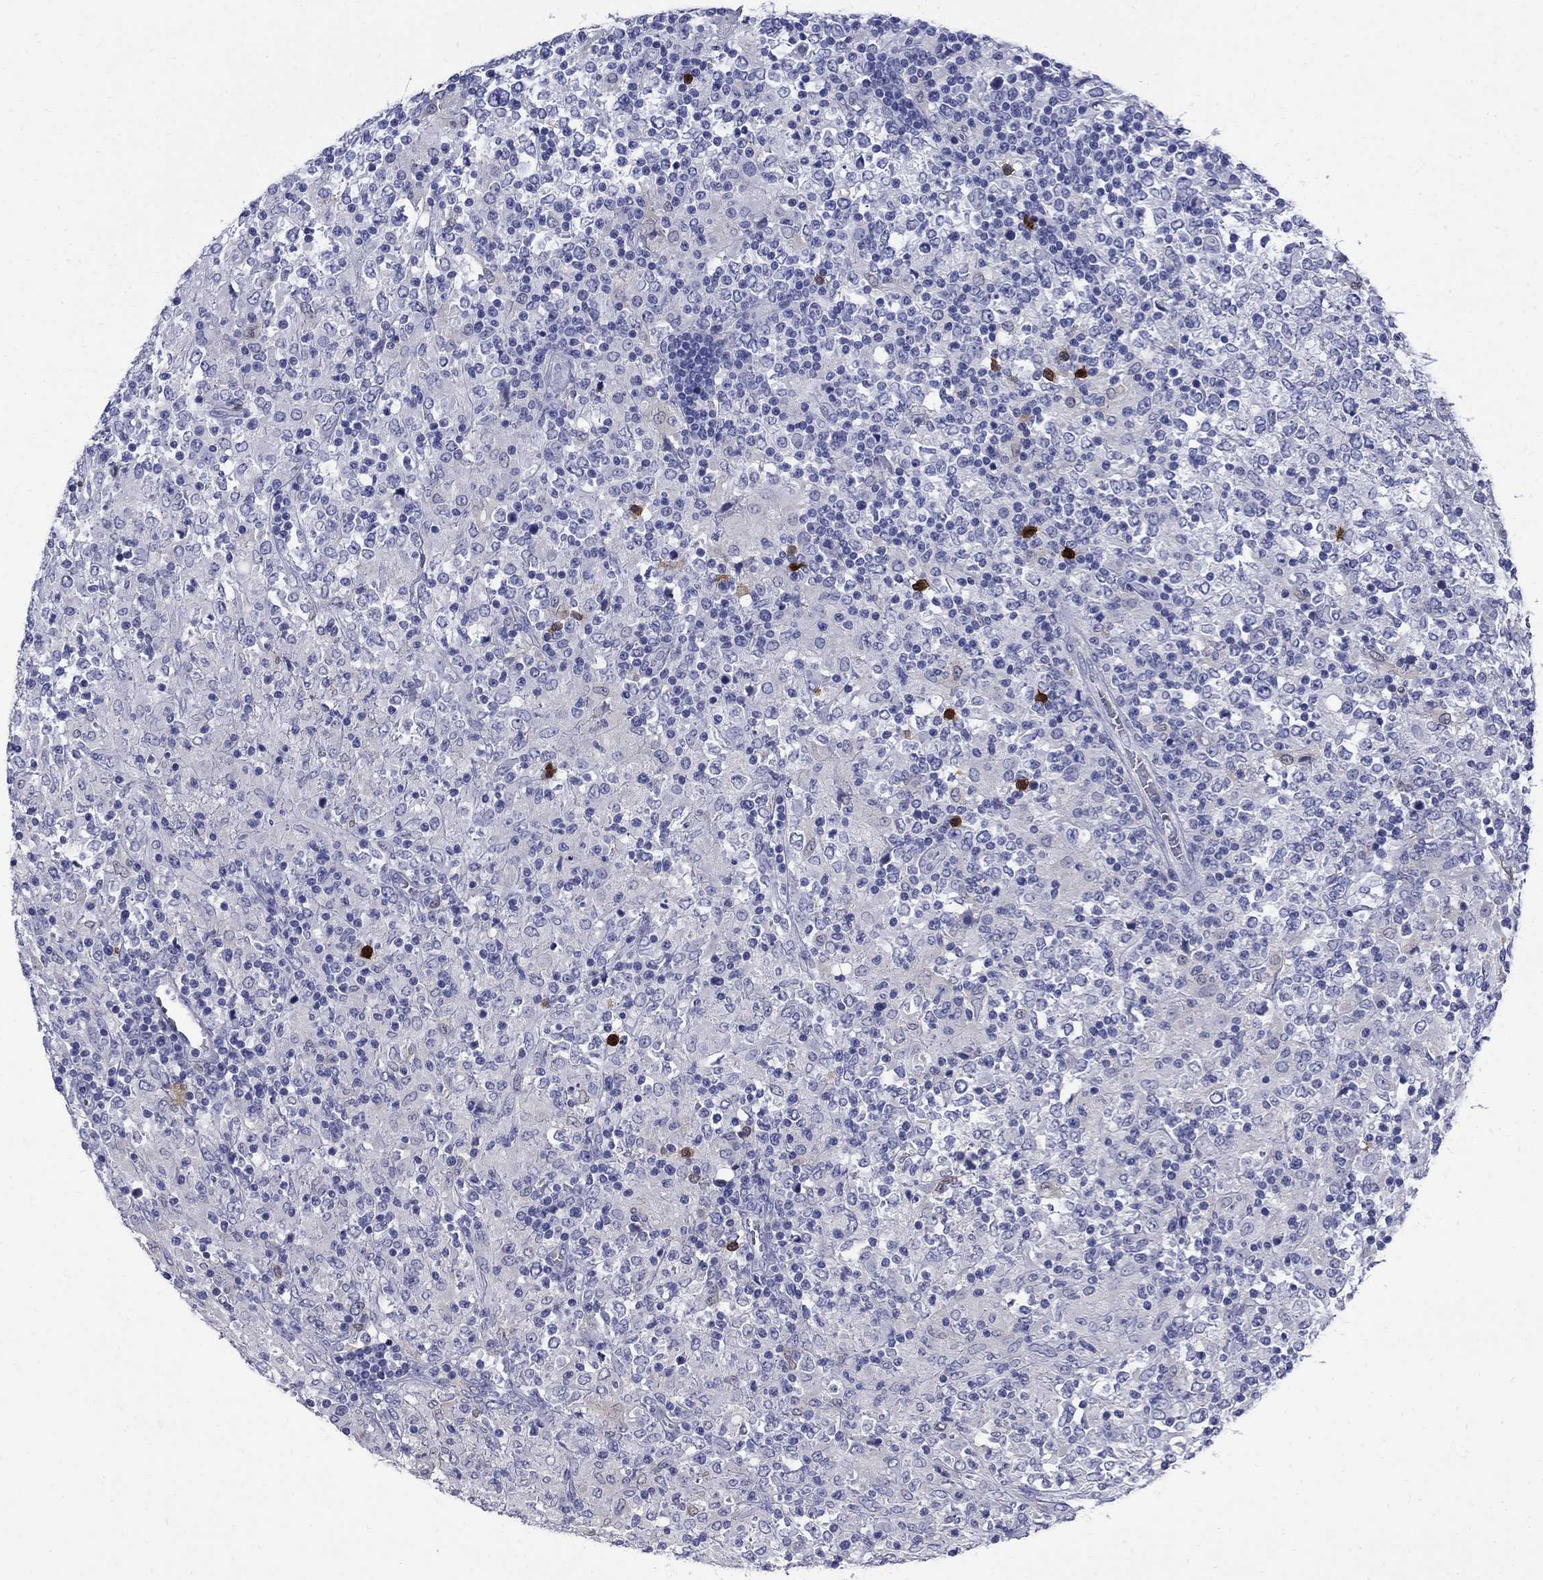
{"staining": {"intensity": "negative", "quantity": "none", "location": "none"}, "tissue": "lymphoma", "cell_type": "Tumor cells", "image_type": "cancer", "snomed": [{"axis": "morphology", "description": "Malignant lymphoma, non-Hodgkin's type, High grade"}, {"axis": "topography", "description": "Lymph node"}], "caption": "Tumor cells are negative for brown protein staining in lymphoma.", "gene": "SERPINB2", "patient": {"sex": "female", "age": 84}}